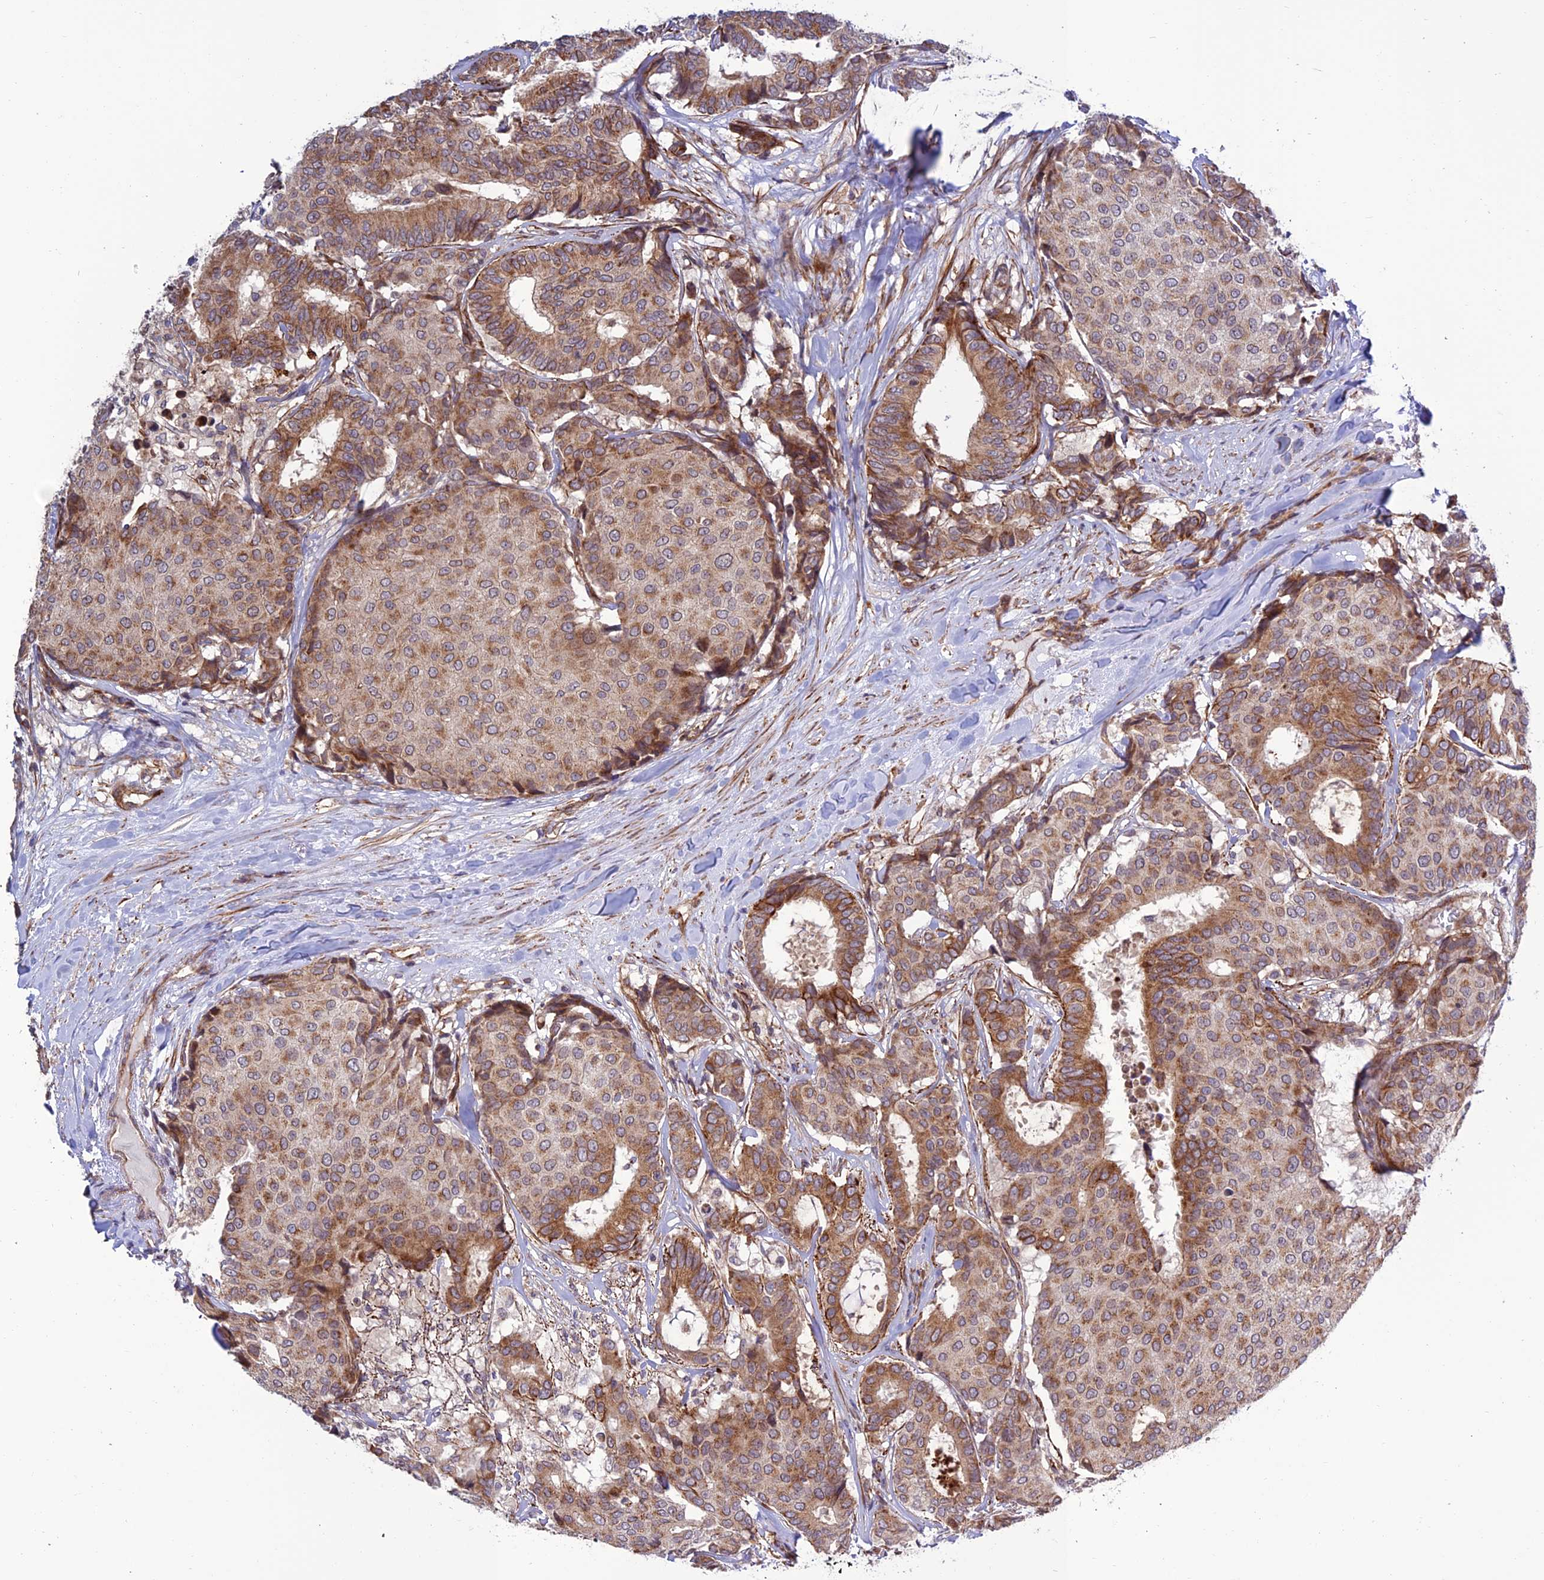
{"staining": {"intensity": "moderate", "quantity": "25%-75%", "location": "cytoplasmic/membranous"}, "tissue": "breast cancer", "cell_type": "Tumor cells", "image_type": "cancer", "snomed": [{"axis": "morphology", "description": "Duct carcinoma"}, {"axis": "topography", "description": "Breast"}], "caption": "This is an image of IHC staining of breast cancer, which shows moderate expression in the cytoplasmic/membranous of tumor cells.", "gene": "TNIP3", "patient": {"sex": "female", "age": 75}}